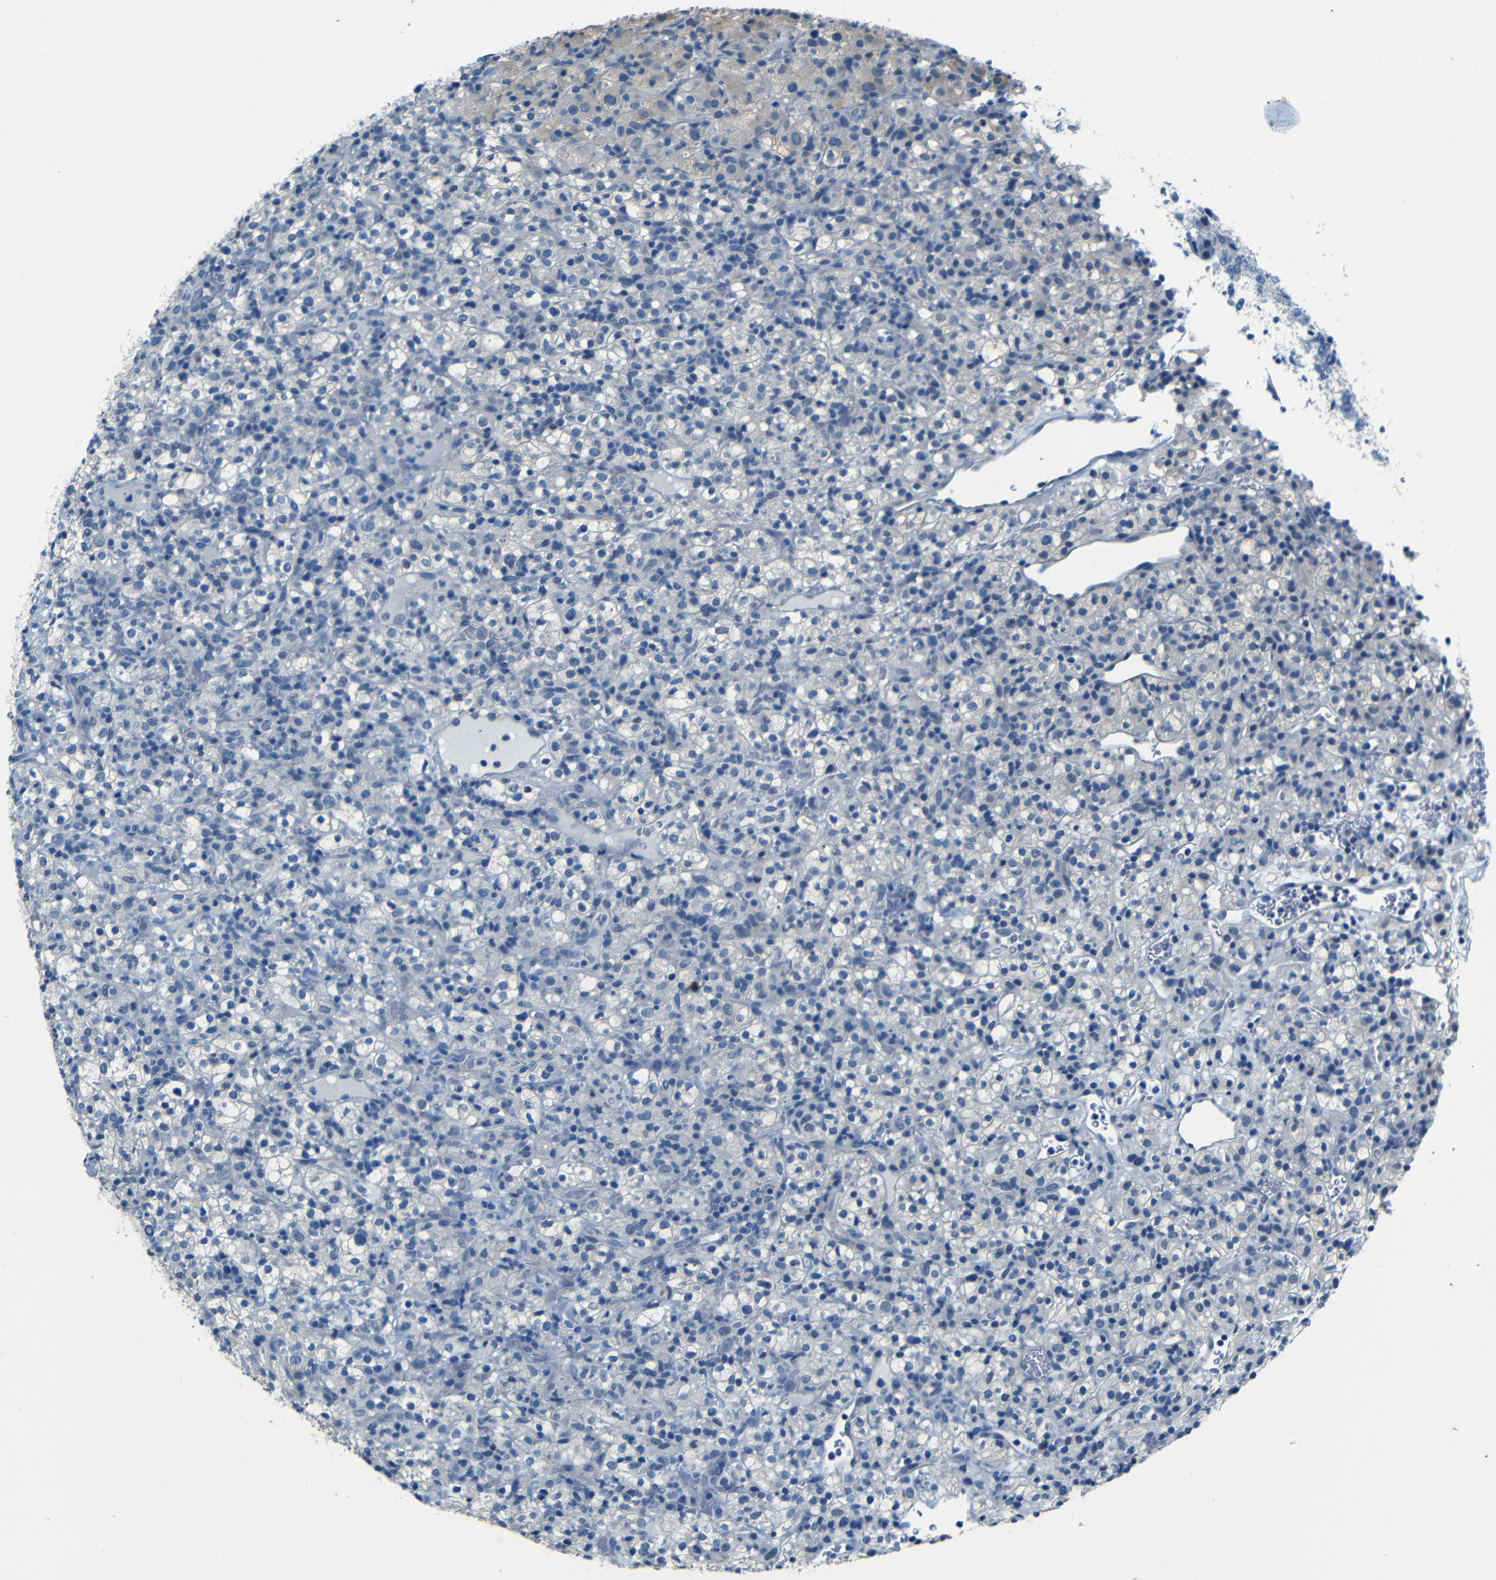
{"staining": {"intensity": "weak", "quantity": "<25%", "location": "cytoplasmic/membranous"}, "tissue": "renal cancer", "cell_type": "Tumor cells", "image_type": "cancer", "snomed": [{"axis": "morphology", "description": "Normal tissue, NOS"}, {"axis": "morphology", "description": "Adenocarcinoma, NOS"}, {"axis": "topography", "description": "Kidney"}], "caption": "DAB (3,3'-diaminobenzidine) immunohistochemical staining of renal adenocarcinoma demonstrates no significant staining in tumor cells.", "gene": "ZMAT1", "patient": {"sex": "female", "age": 72}}